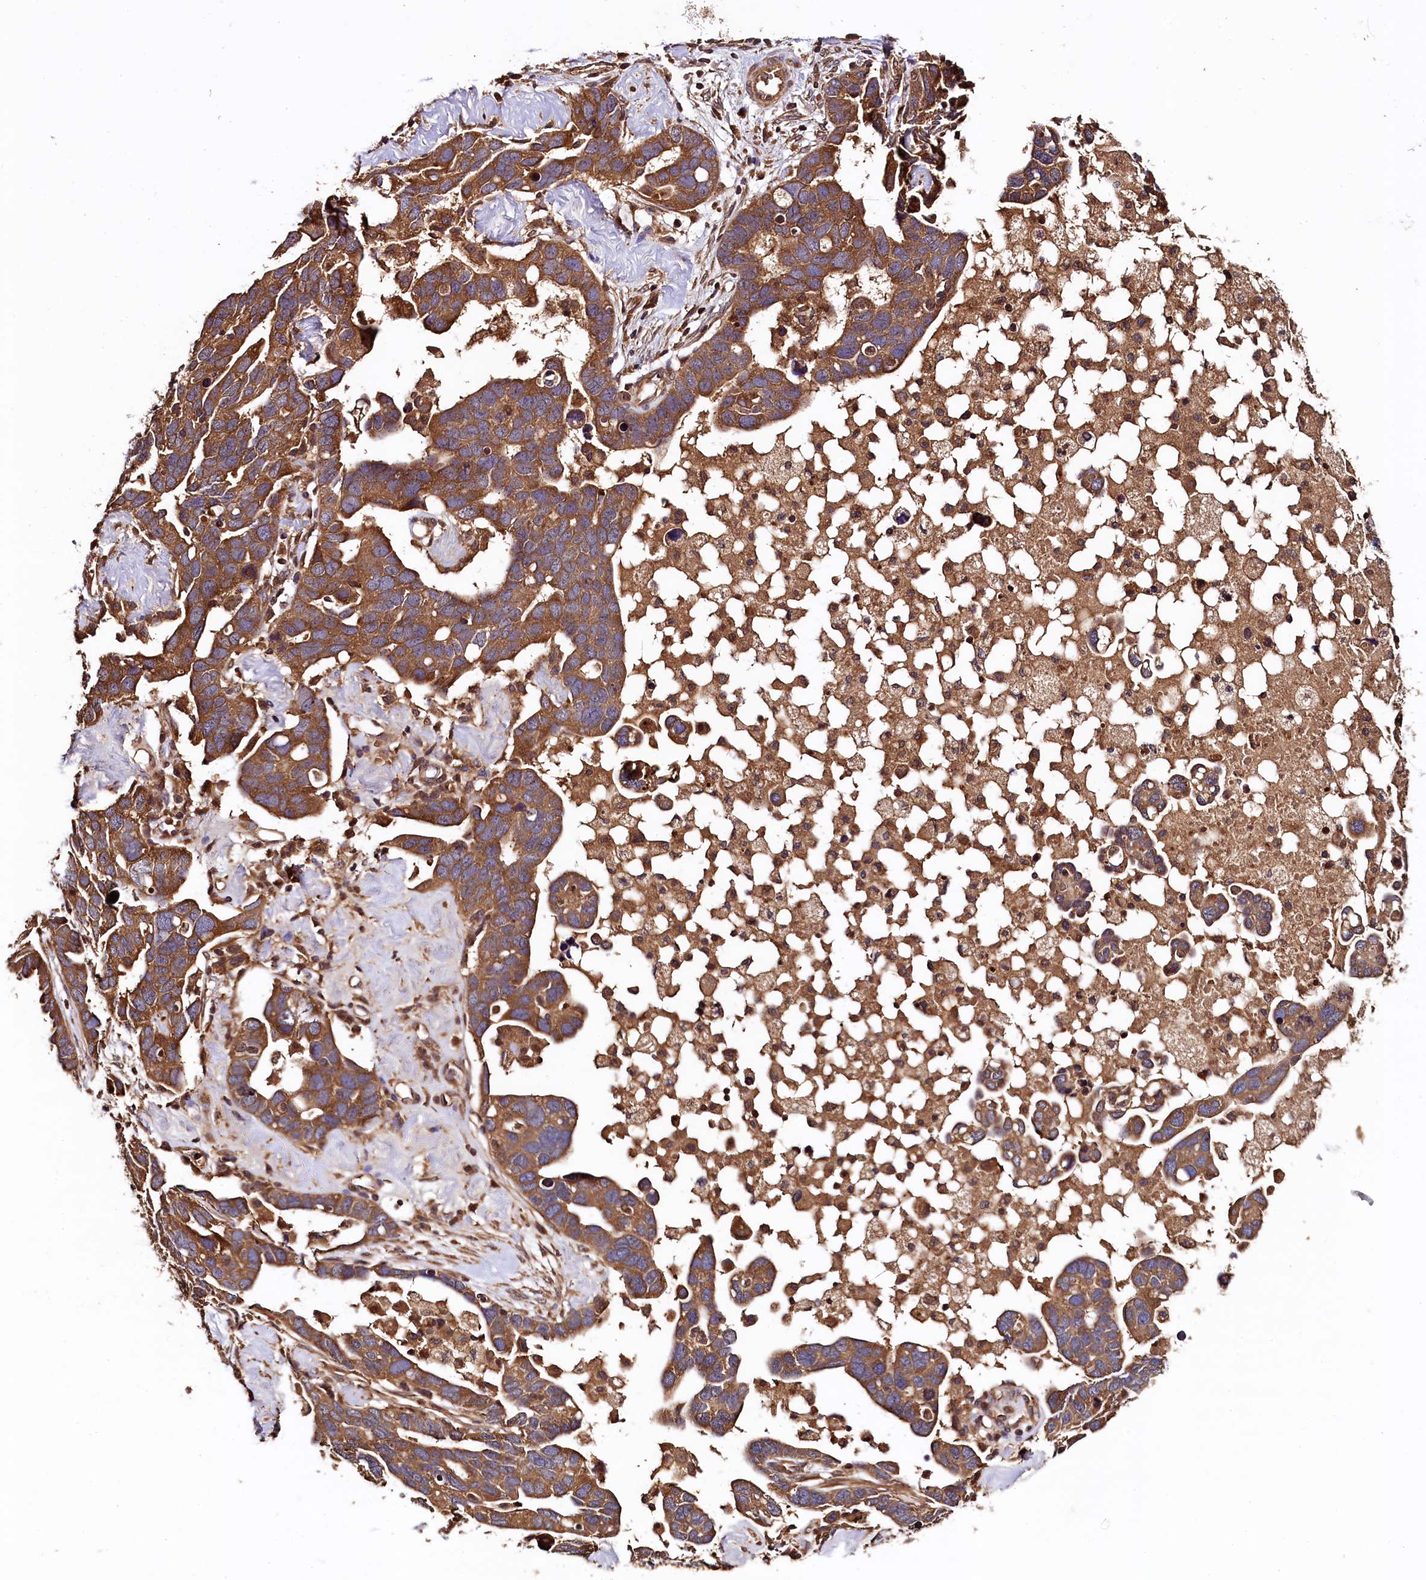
{"staining": {"intensity": "moderate", "quantity": ">75%", "location": "cytoplasmic/membranous"}, "tissue": "ovarian cancer", "cell_type": "Tumor cells", "image_type": "cancer", "snomed": [{"axis": "morphology", "description": "Cystadenocarcinoma, serous, NOS"}, {"axis": "topography", "description": "Ovary"}], "caption": "The immunohistochemical stain highlights moderate cytoplasmic/membranous positivity in tumor cells of ovarian serous cystadenocarcinoma tissue. (brown staining indicates protein expression, while blue staining denotes nuclei).", "gene": "KLC2", "patient": {"sex": "female", "age": 54}}